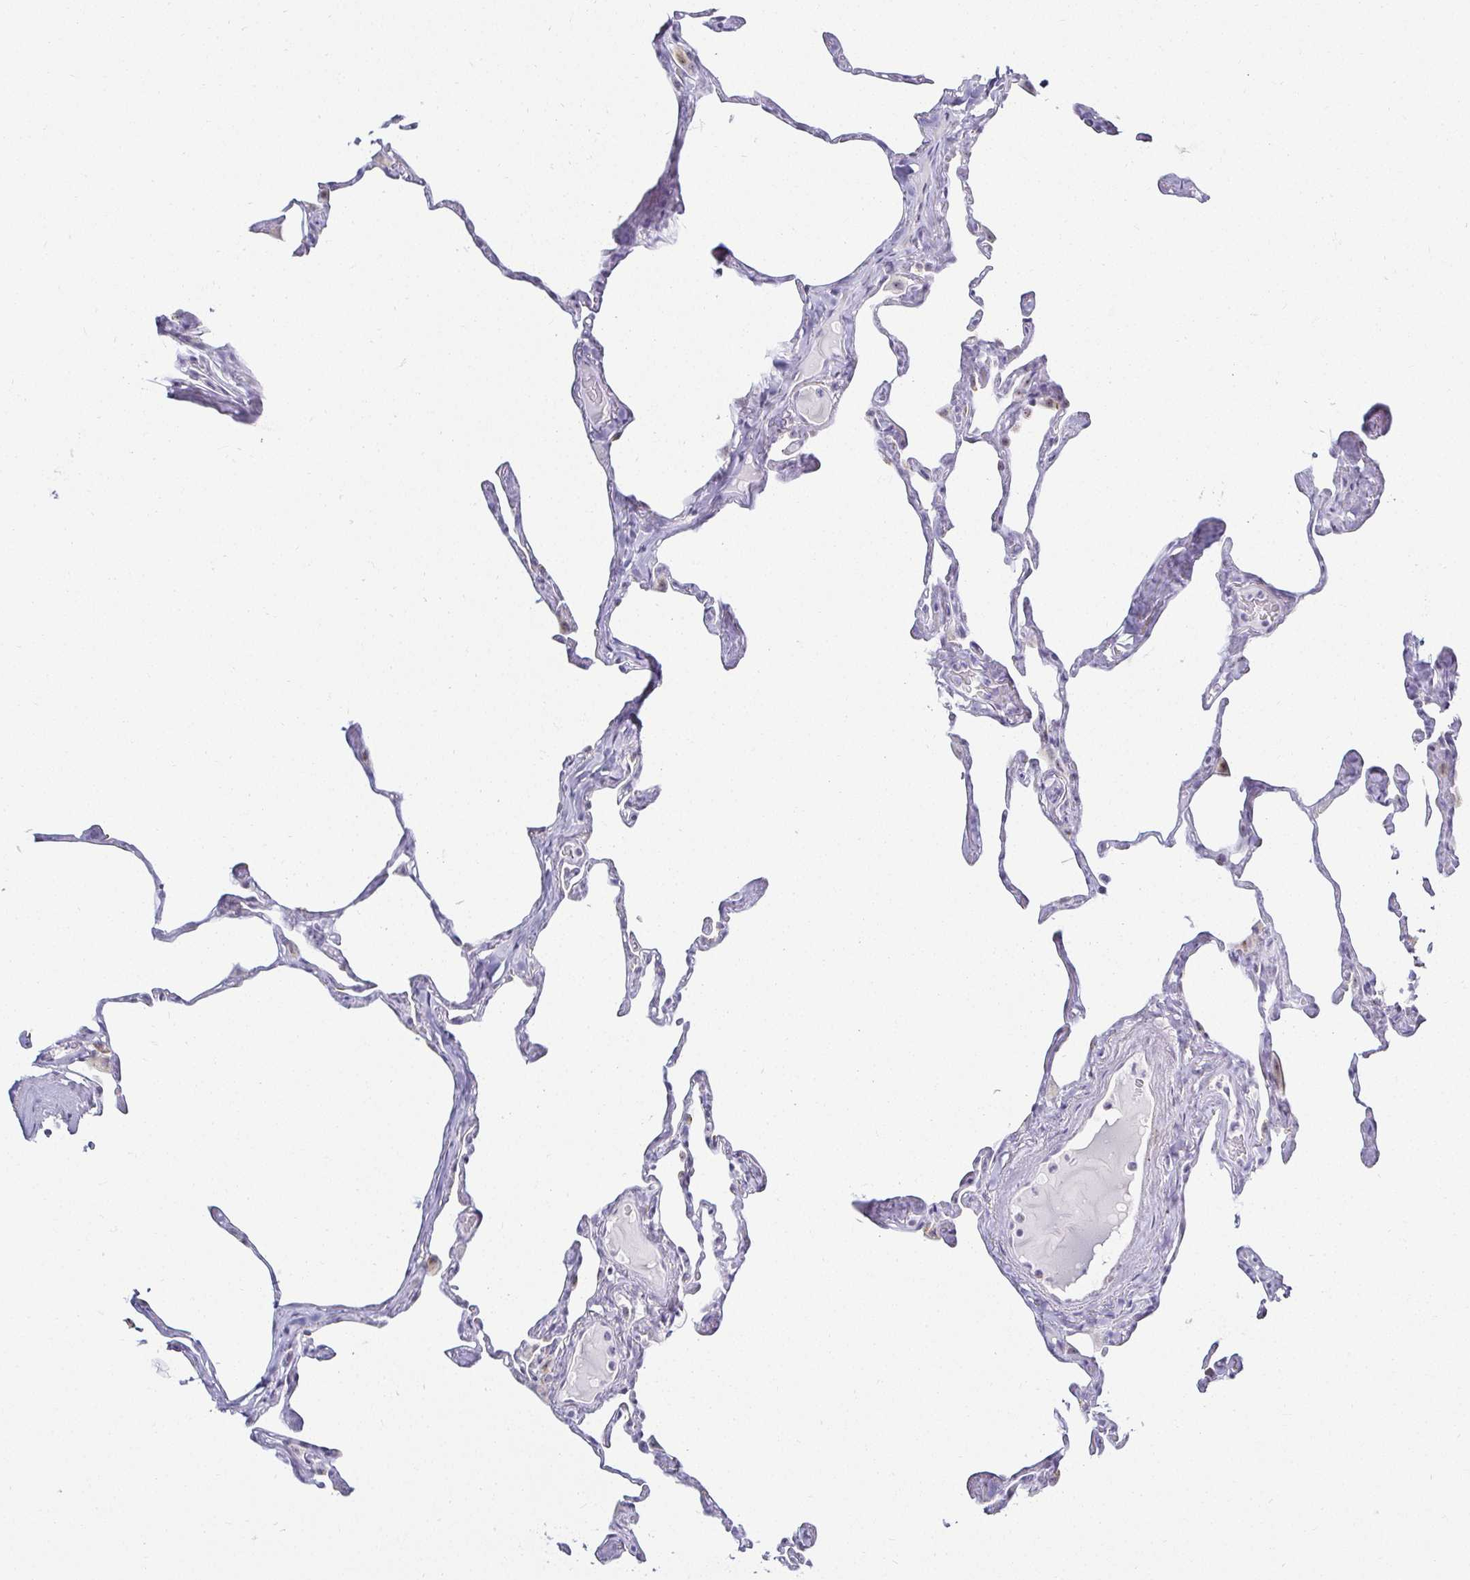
{"staining": {"intensity": "negative", "quantity": "none", "location": "none"}, "tissue": "lung", "cell_type": "Alveolar cells", "image_type": "normal", "snomed": [{"axis": "morphology", "description": "Normal tissue, NOS"}, {"axis": "topography", "description": "Lung"}], "caption": "This histopathology image is of benign lung stained with IHC to label a protein in brown with the nuclei are counter-stained blue. There is no expression in alveolar cells.", "gene": "ACAN", "patient": {"sex": "male", "age": 65}}